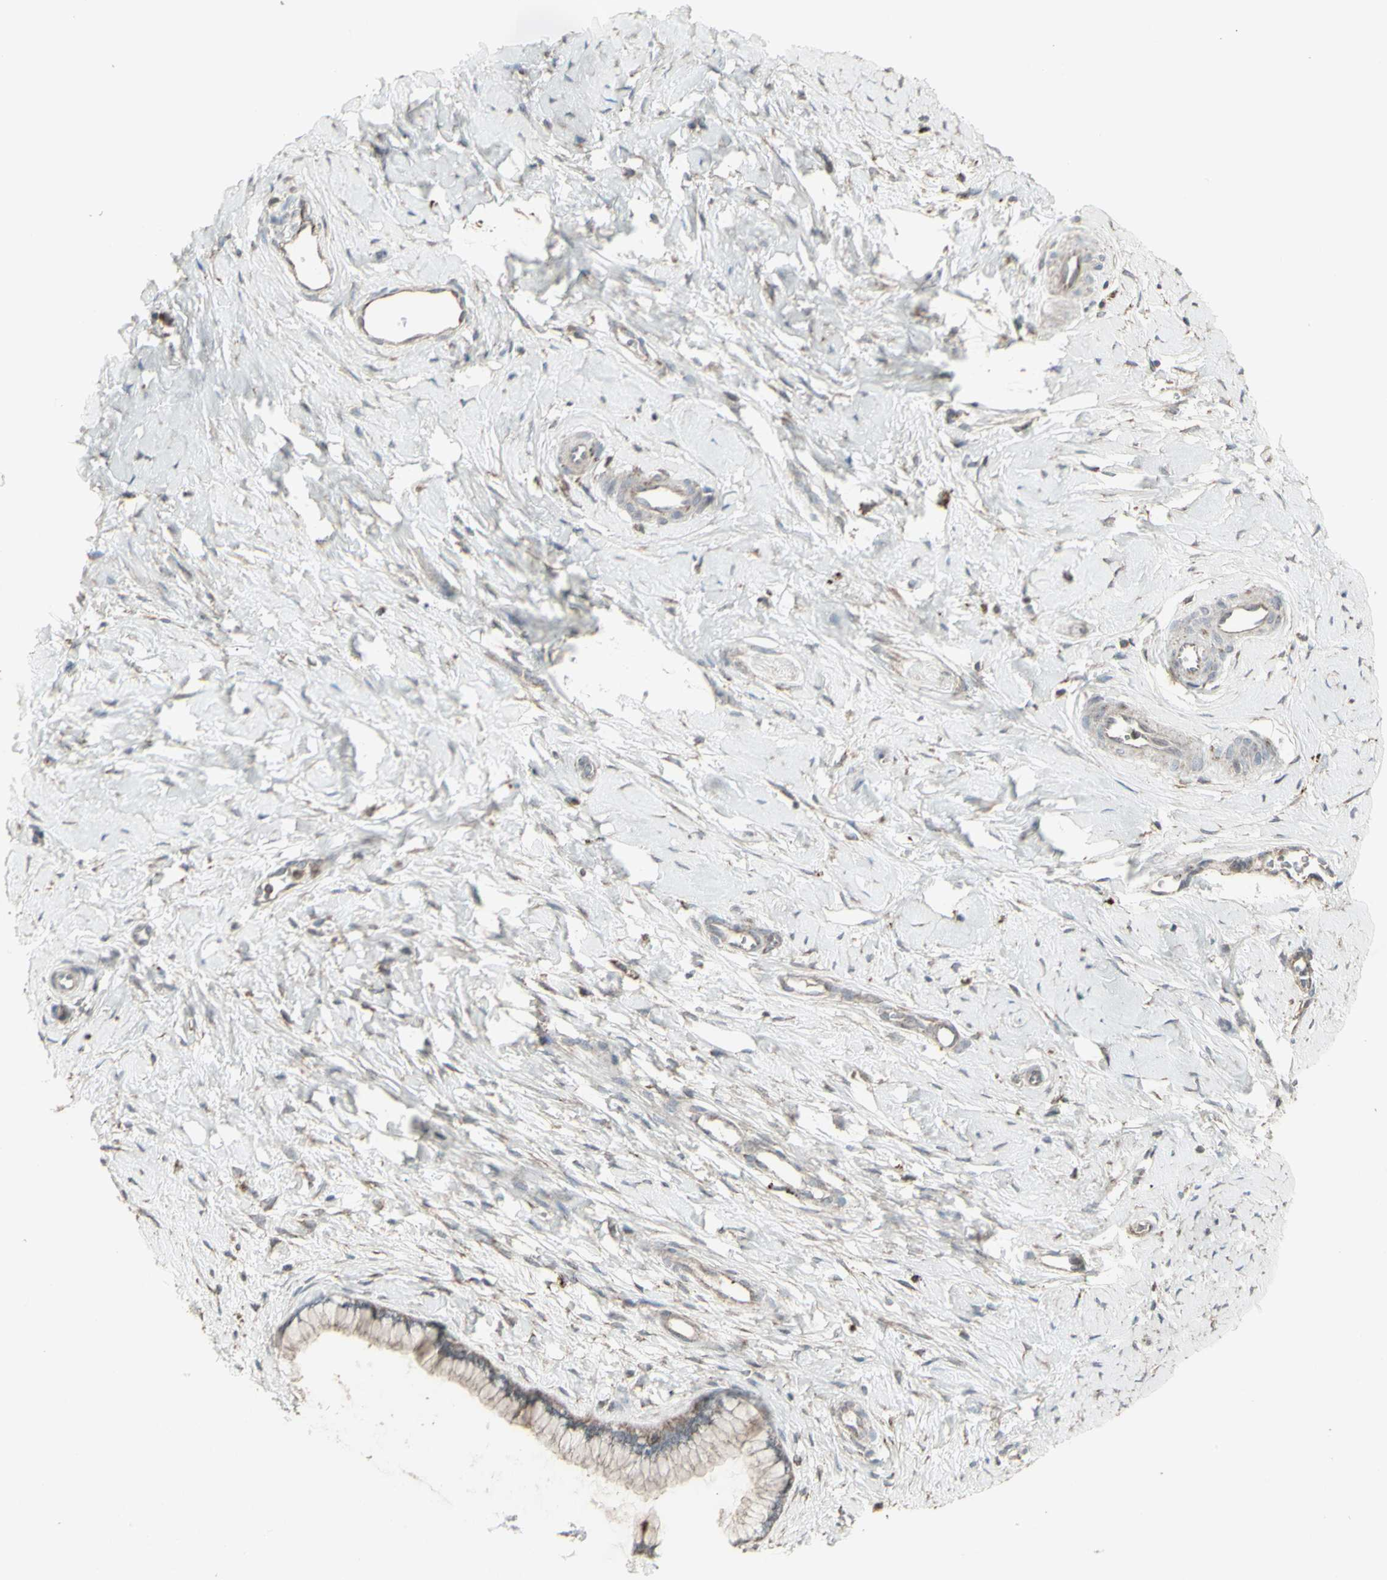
{"staining": {"intensity": "weak", "quantity": ">75%", "location": "cytoplasmic/membranous"}, "tissue": "cervix", "cell_type": "Glandular cells", "image_type": "normal", "snomed": [{"axis": "morphology", "description": "Normal tissue, NOS"}, {"axis": "topography", "description": "Cervix"}], "caption": "Immunohistochemical staining of benign cervix exhibits >75% levels of weak cytoplasmic/membranous protein staining in about >75% of glandular cells. The protein is stained brown, and the nuclei are stained in blue (DAB IHC with brightfield microscopy, high magnification).", "gene": "RNASEL", "patient": {"sex": "female", "age": 65}}